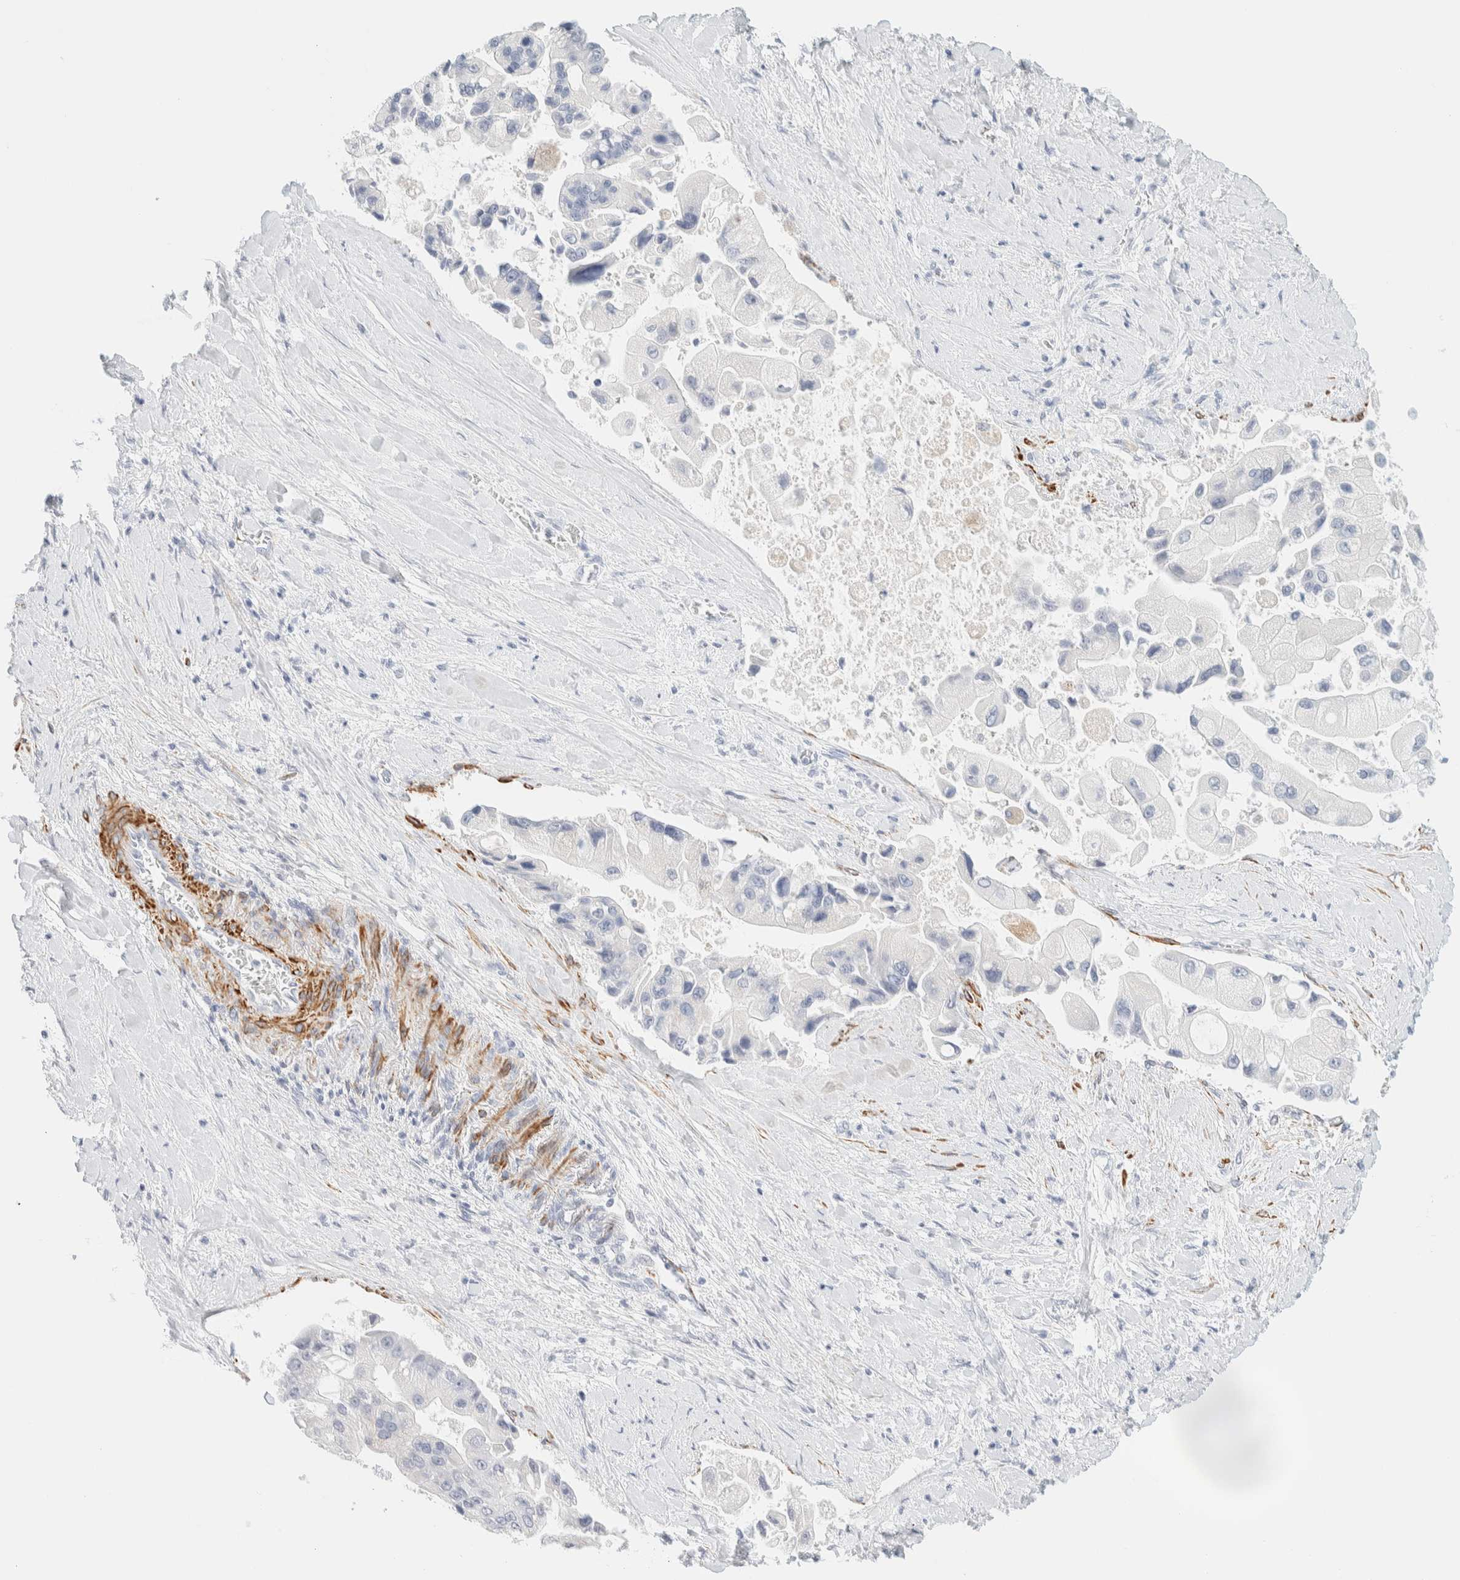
{"staining": {"intensity": "negative", "quantity": "none", "location": "none"}, "tissue": "liver cancer", "cell_type": "Tumor cells", "image_type": "cancer", "snomed": [{"axis": "morphology", "description": "Cholangiocarcinoma"}, {"axis": "topography", "description": "Liver"}], "caption": "IHC of human cholangiocarcinoma (liver) demonstrates no positivity in tumor cells.", "gene": "AFMID", "patient": {"sex": "male", "age": 50}}